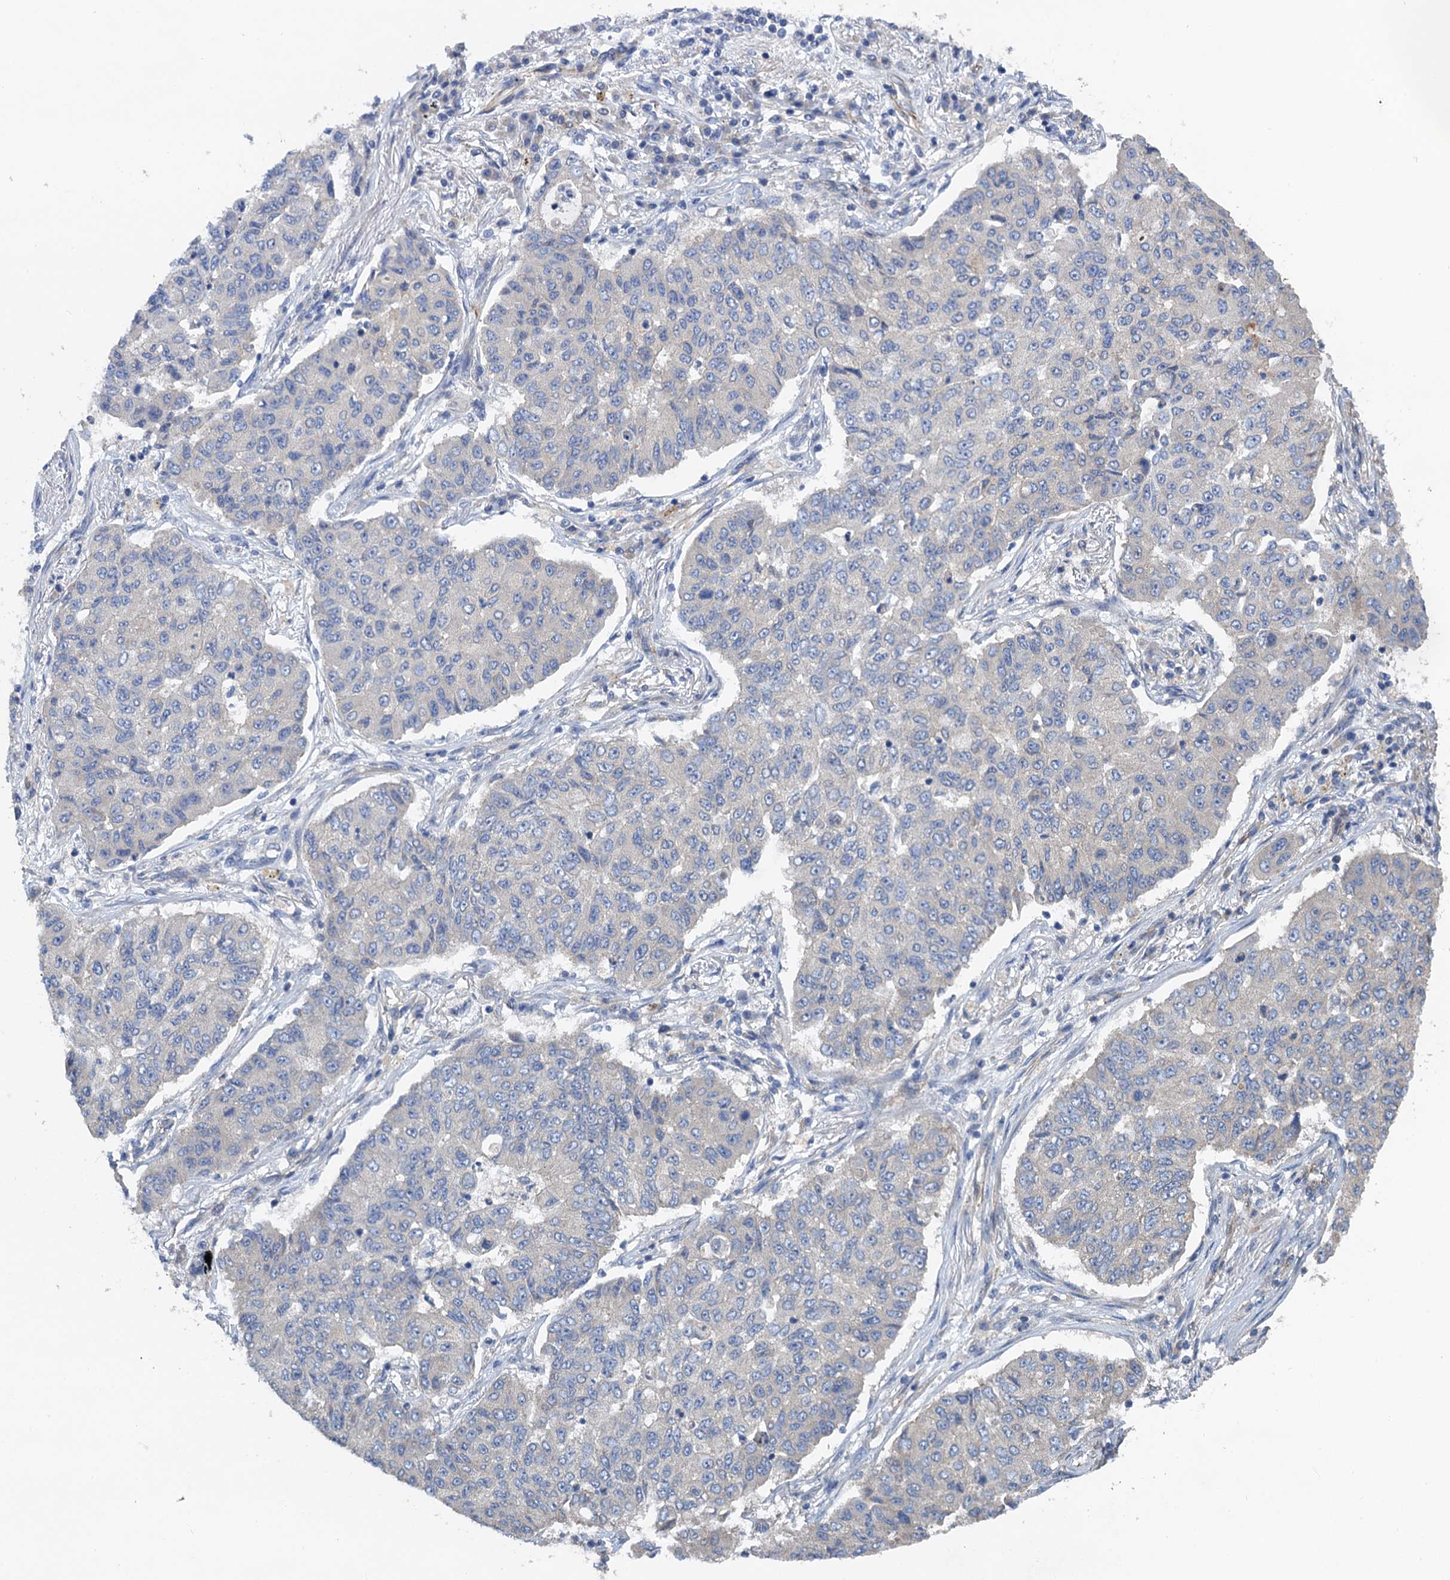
{"staining": {"intensity": "negative", "quantity": "none", "location": "none"}, "tissue": "lung cancer", "cell_type": "Tumor cells", "image_type": "cancer", "snomed": [{"axis": "morphology", "description": "Squamous cell carcinoma, NOS"}, {"axis": "topography", "description": "Lung"}], "caption": "IHC histopathology image of neoplastic tissue: human lung cancer stained with DAB displays no significant protein positivity in tumor cells. (Stains: DAB (3,3'-diaminobenzidine) immunohistochemistry with hematoxylin counter stain, Microscopy: brightfield microscopy at high magnification).", "gene": "PJA2", "patient": {"sex": "male", "age": 74}}